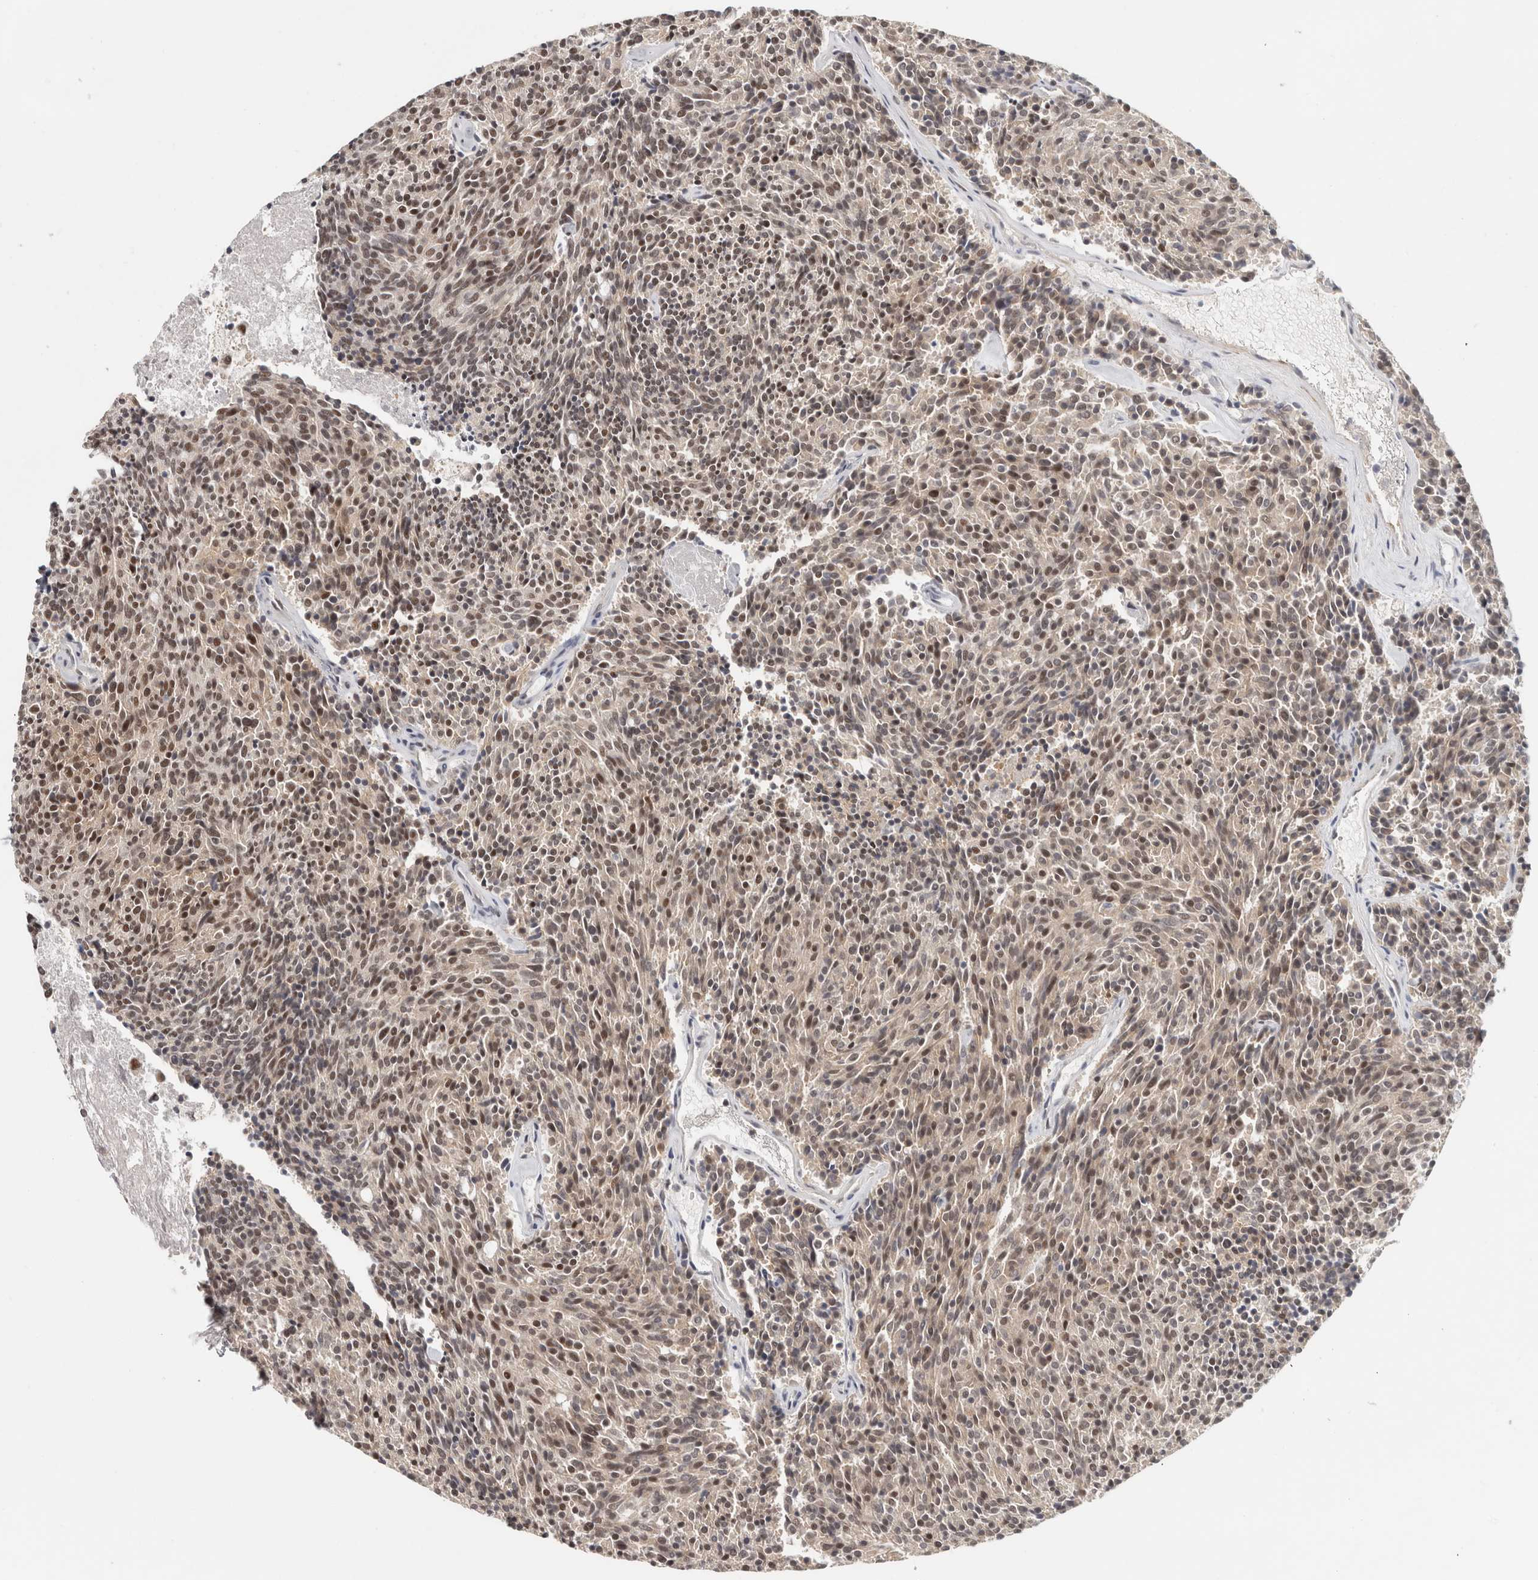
{"staining": {"intensity": "moderate", "quantity": "25%-75%", "location": "nuclear"}, "tissue": "carcinoid", "cell_type": "Tumor cells", "image_type": "cancer", "snomed": [{"axis": "morphology", "description": "Carcinoid, malignant, NOS"}, {"axis": "topography", "description": "Pancreas"}], "caption": "Immunohistochemical staining of human carcinoid reveals medium levels of moderate nuclear protein positivity in about 25%-75% of tumor cells.", "gene": "ZNF830", "patient": {"sex": "female", "age": 54}}